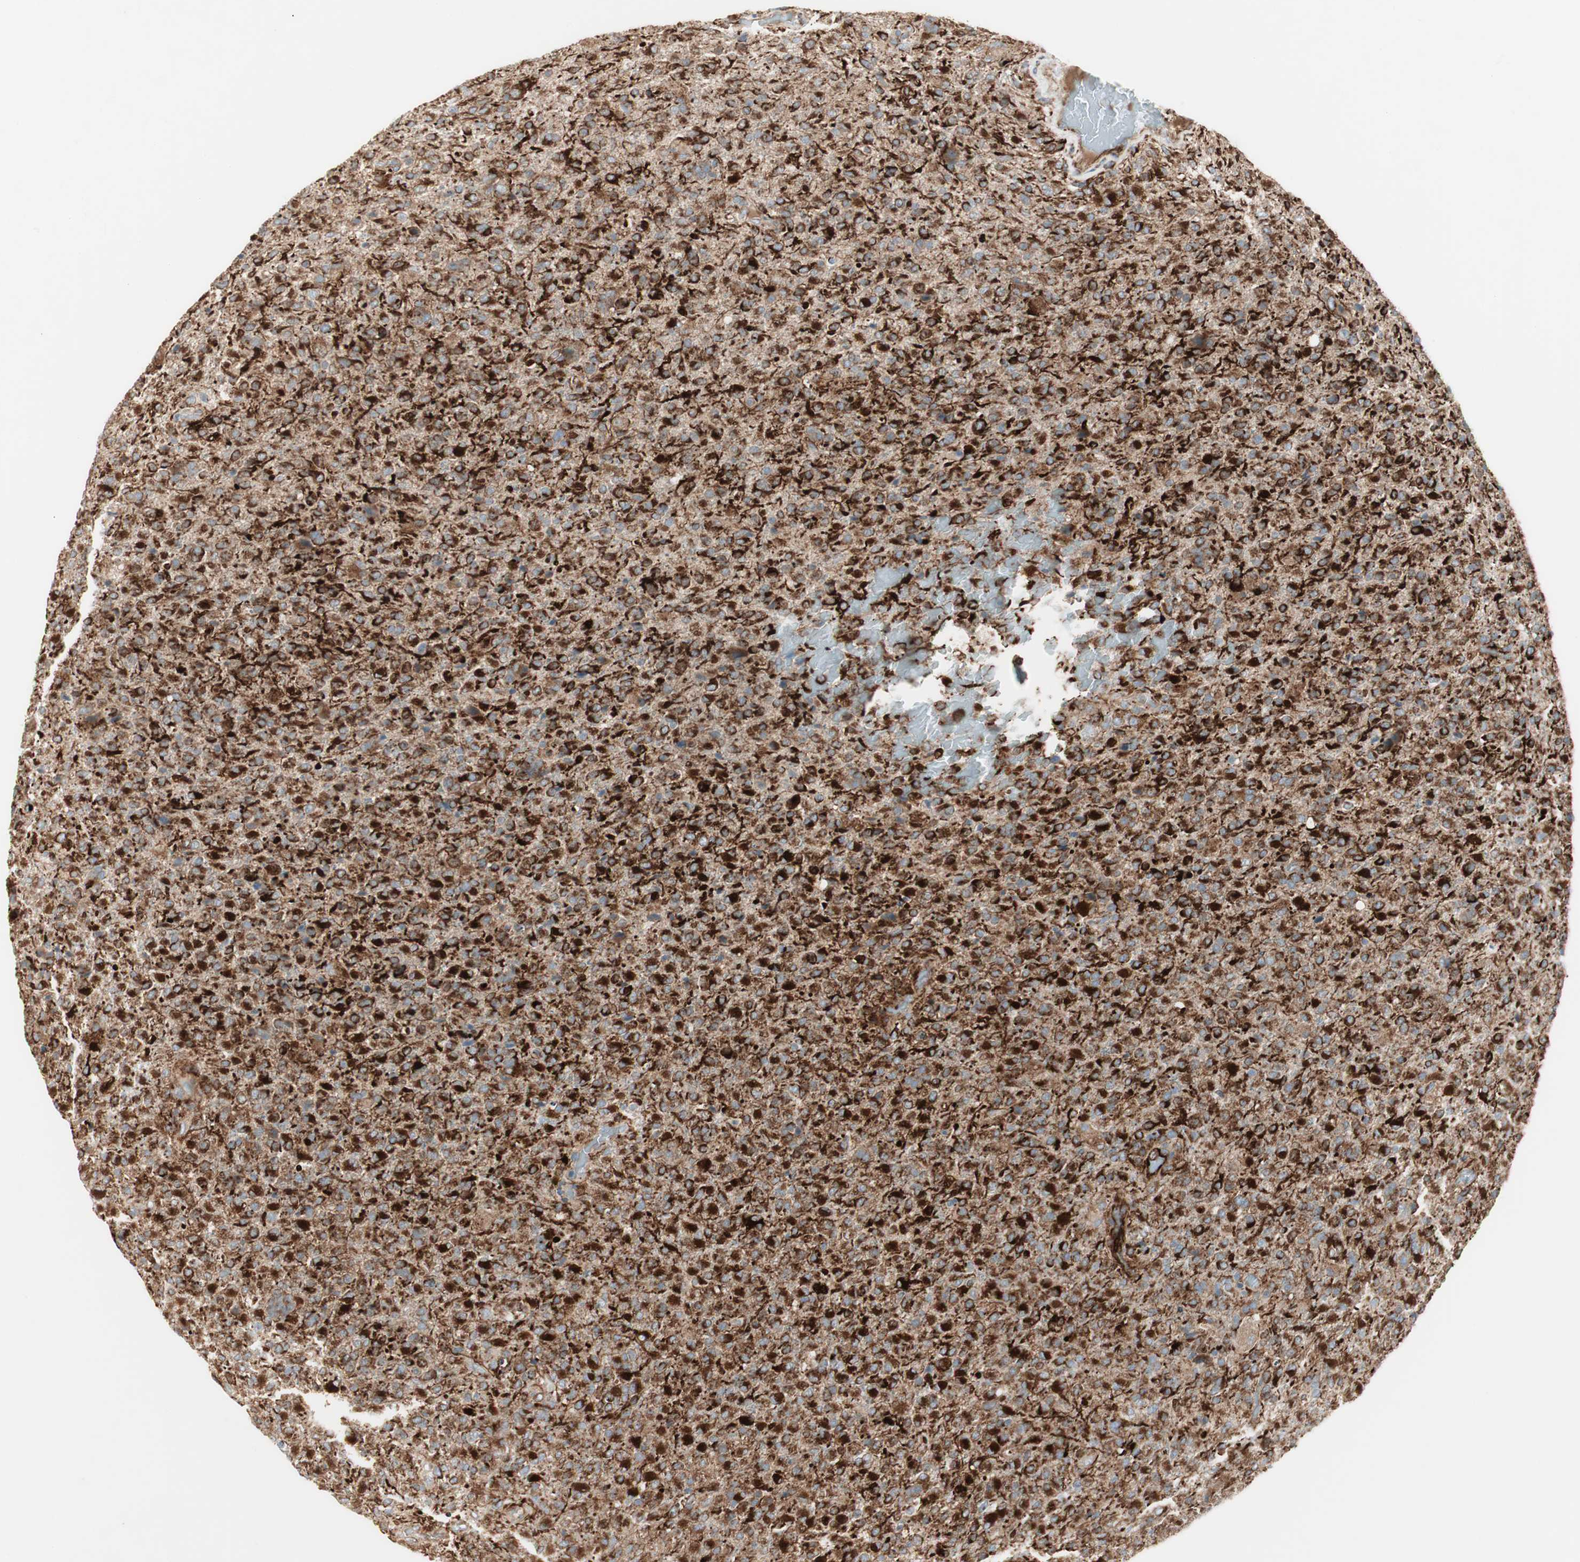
{"staining": {"intensity": "strong", "quantity": "25%-75%", "location": "cytoplasmic/membranous"}, "tissue": "glioma", "cell_type": "Tumor cells", "image_type": "cancer", "snomed": [{"axis": "morphology", "description": "Glioma, malignant, High grade"}, {"axis": "topography", "description": "Brain"}], "caption": "The histopathology image shows immunohistochemical staining of glioma. There is strong cytoplasmic/membranous positivity is present in approximately 25%-75% of tumor cells. The staining is performed using DAB (3,3'-diaminobenzidine) brown chromogen to label protein expression. The nuclei are counter-stained blue using hematoxylin.", "gene": "ATP6V1G1", "patient": {"sex": "male", "age": 71}}